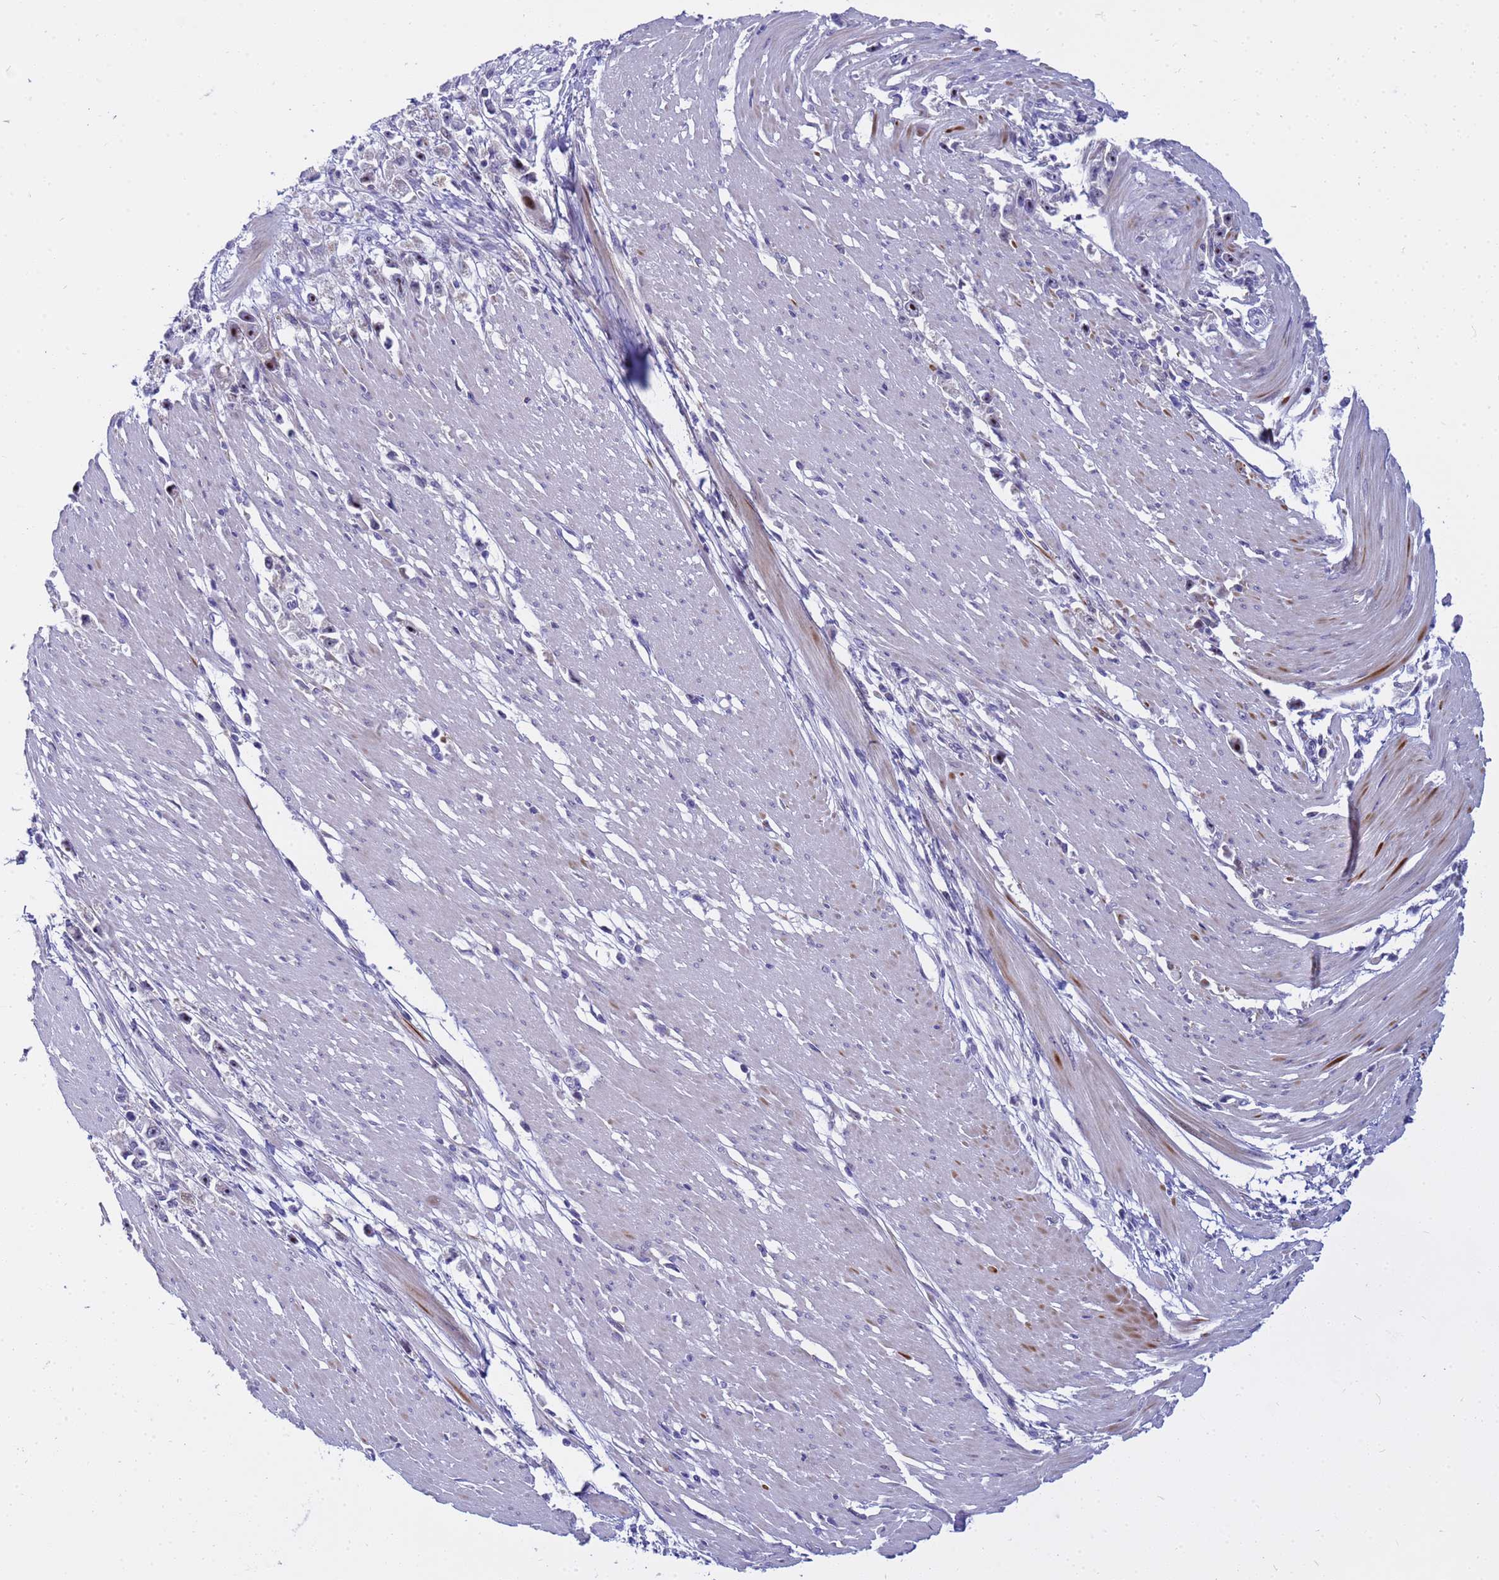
{"staining": {"intensity": "moderate", "quantity": "<25%", "location": "nuclear"}, "tissue": "stomach cancer", "cell_type": "Tumor cells", "image_type": "cancer", "snomed": [{"axis": "morphology", "description": "Adenocarcinoma, NOS"}, {"axis": "topography", "description": "Stomach"}], "caption": "Stomach cancer was stained to show a protein in brown. There is low levels of moderate nuclear positivity in about <25% of tumor cells.", "gene": "LRATD1", "patient": {"sex": "female", "age": 59}}